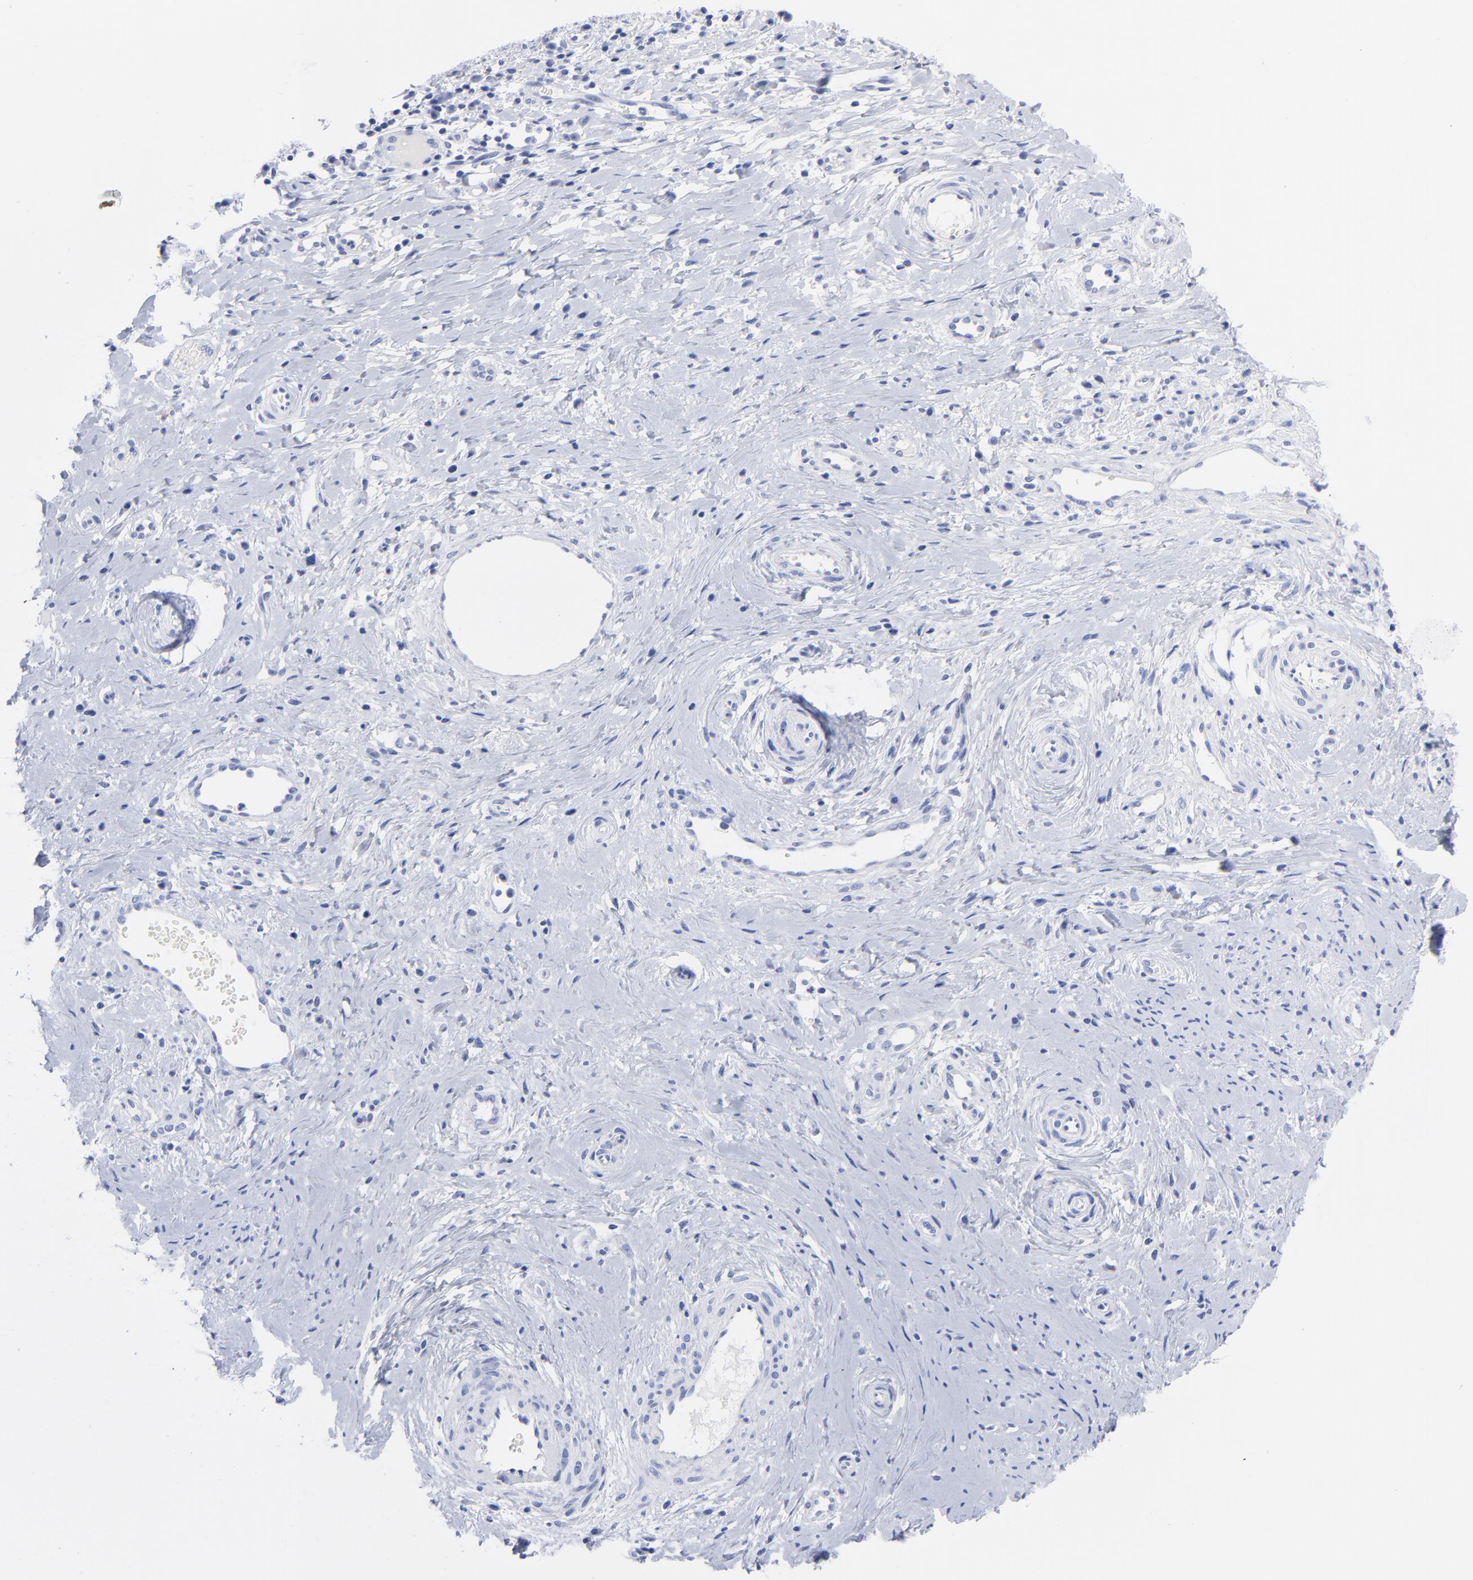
{"staining": {"intensity": "negative", "quantity": "none", "location": "none"}, "tissue": "cervical cancer", "cell_type": "Tumor cells", "image_type": "cancer", "snomed": [{"axis": "morphology", "description": "Normal tissue, NOS"}, {"axis": "morphology", "description": "Squamous cell carcinoma, NOS"}, {"axis": "topography", "description": "Cervix"}], "caption": "Protein analysis of squamous cell carcinoma (cervical) displays no significant positivity in tumor cells. (Stains: DAB (3,3'-diaminobenzidine) immunohistochemistry with hematoxylin counter stain, Microscopy: brightfield microscopy at high magnification).", "gene": "ACY1", "patient": {"sex": "female", "age": 39}}